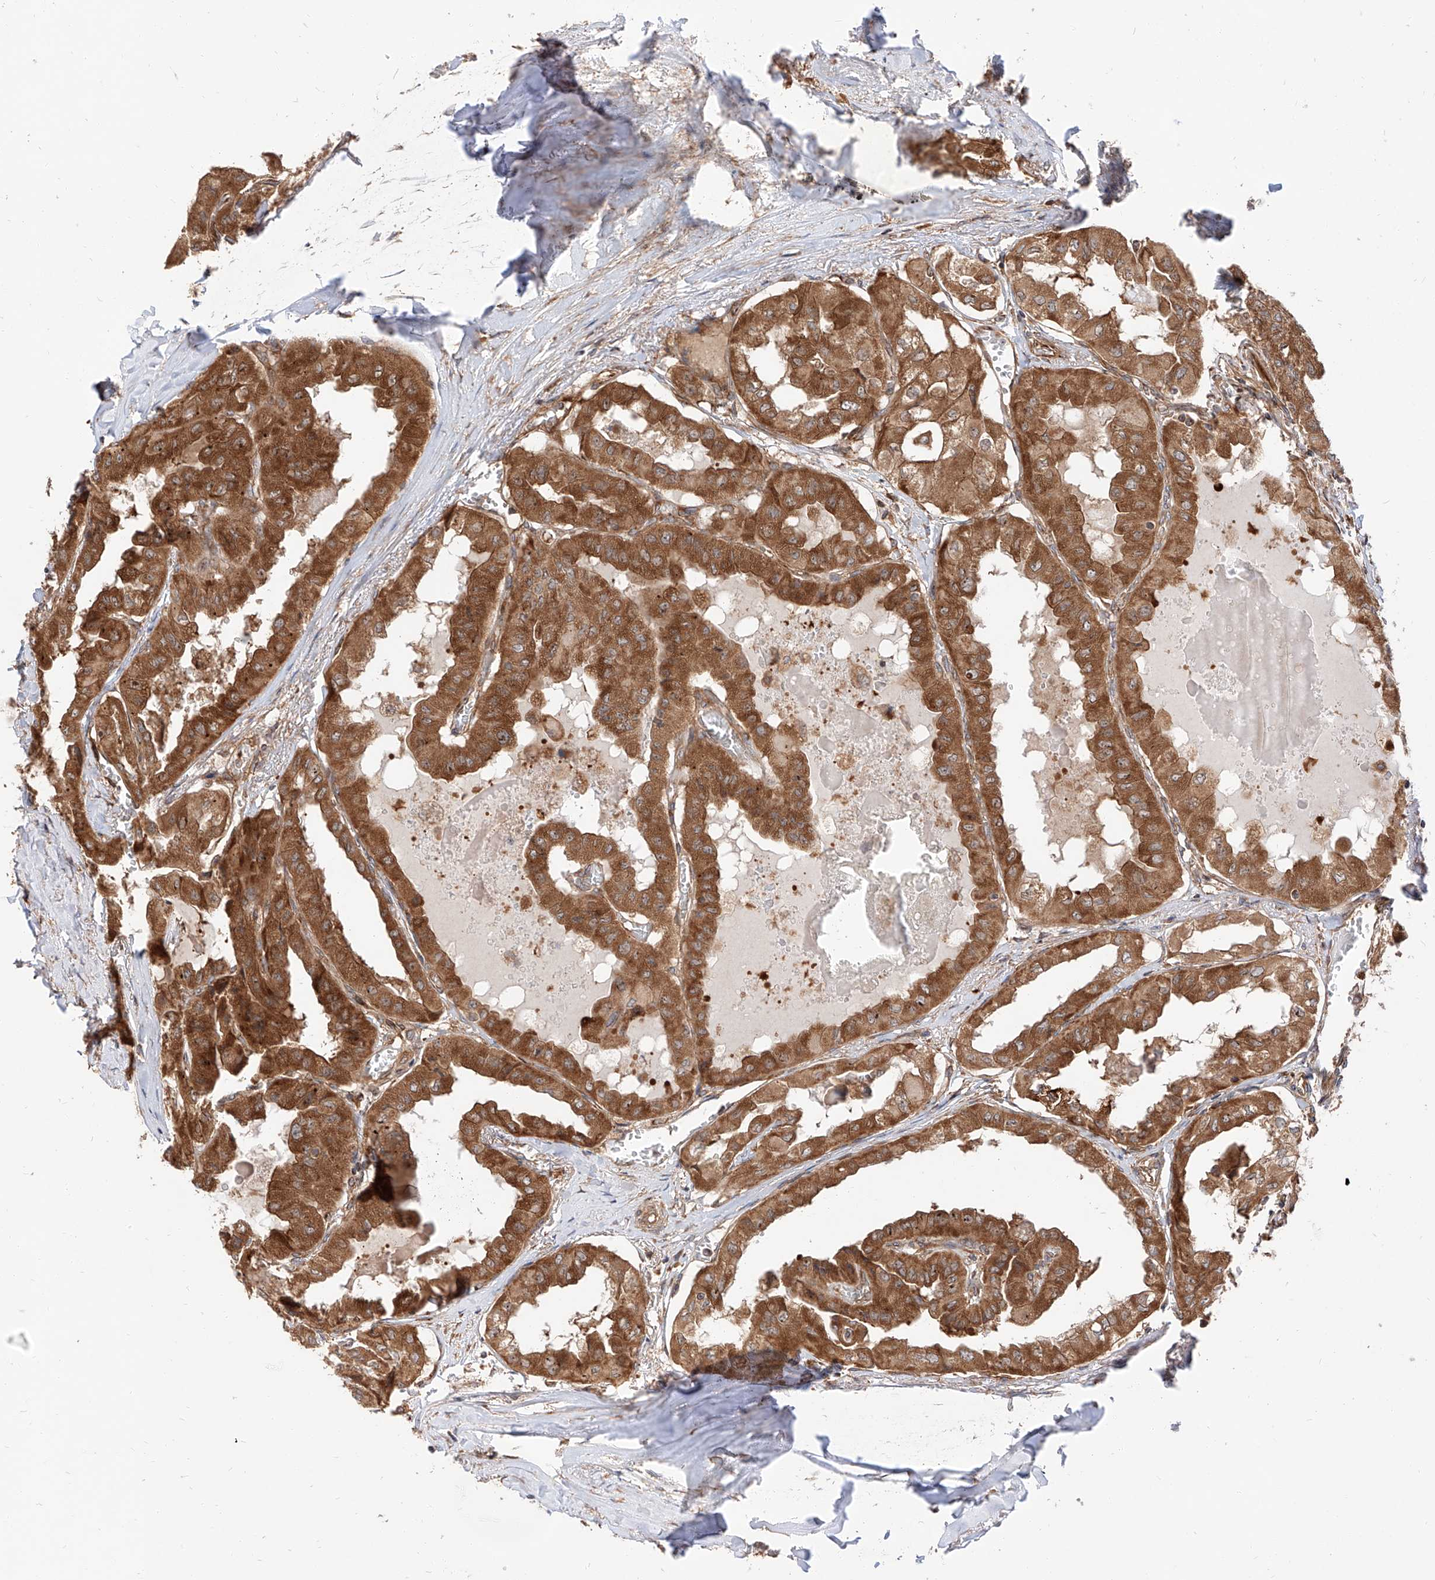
{"staining": {"intensity": "strong", "quantity": ">75%", "location": "cytoplasmic/membranous"}, "tissue": "thyroid cancer", "cell_type": "Tumor cells", "image_type": "cancer", "snomed": [{"axis": "morphology", "description": "Papillary adenocarcinoma, NOS"}, {"axis": "topography", "description": "Thyroid gland"}], "caption": "The histopathology image demonstrates a brown stain indicating the presence of a protein in the cytoplasmic/membranous of tumor cells in thyroid cancer (papillary adenocarcinoma).", "gene": "ISCA2", "patient": {"sex": "female", "age": 59}}